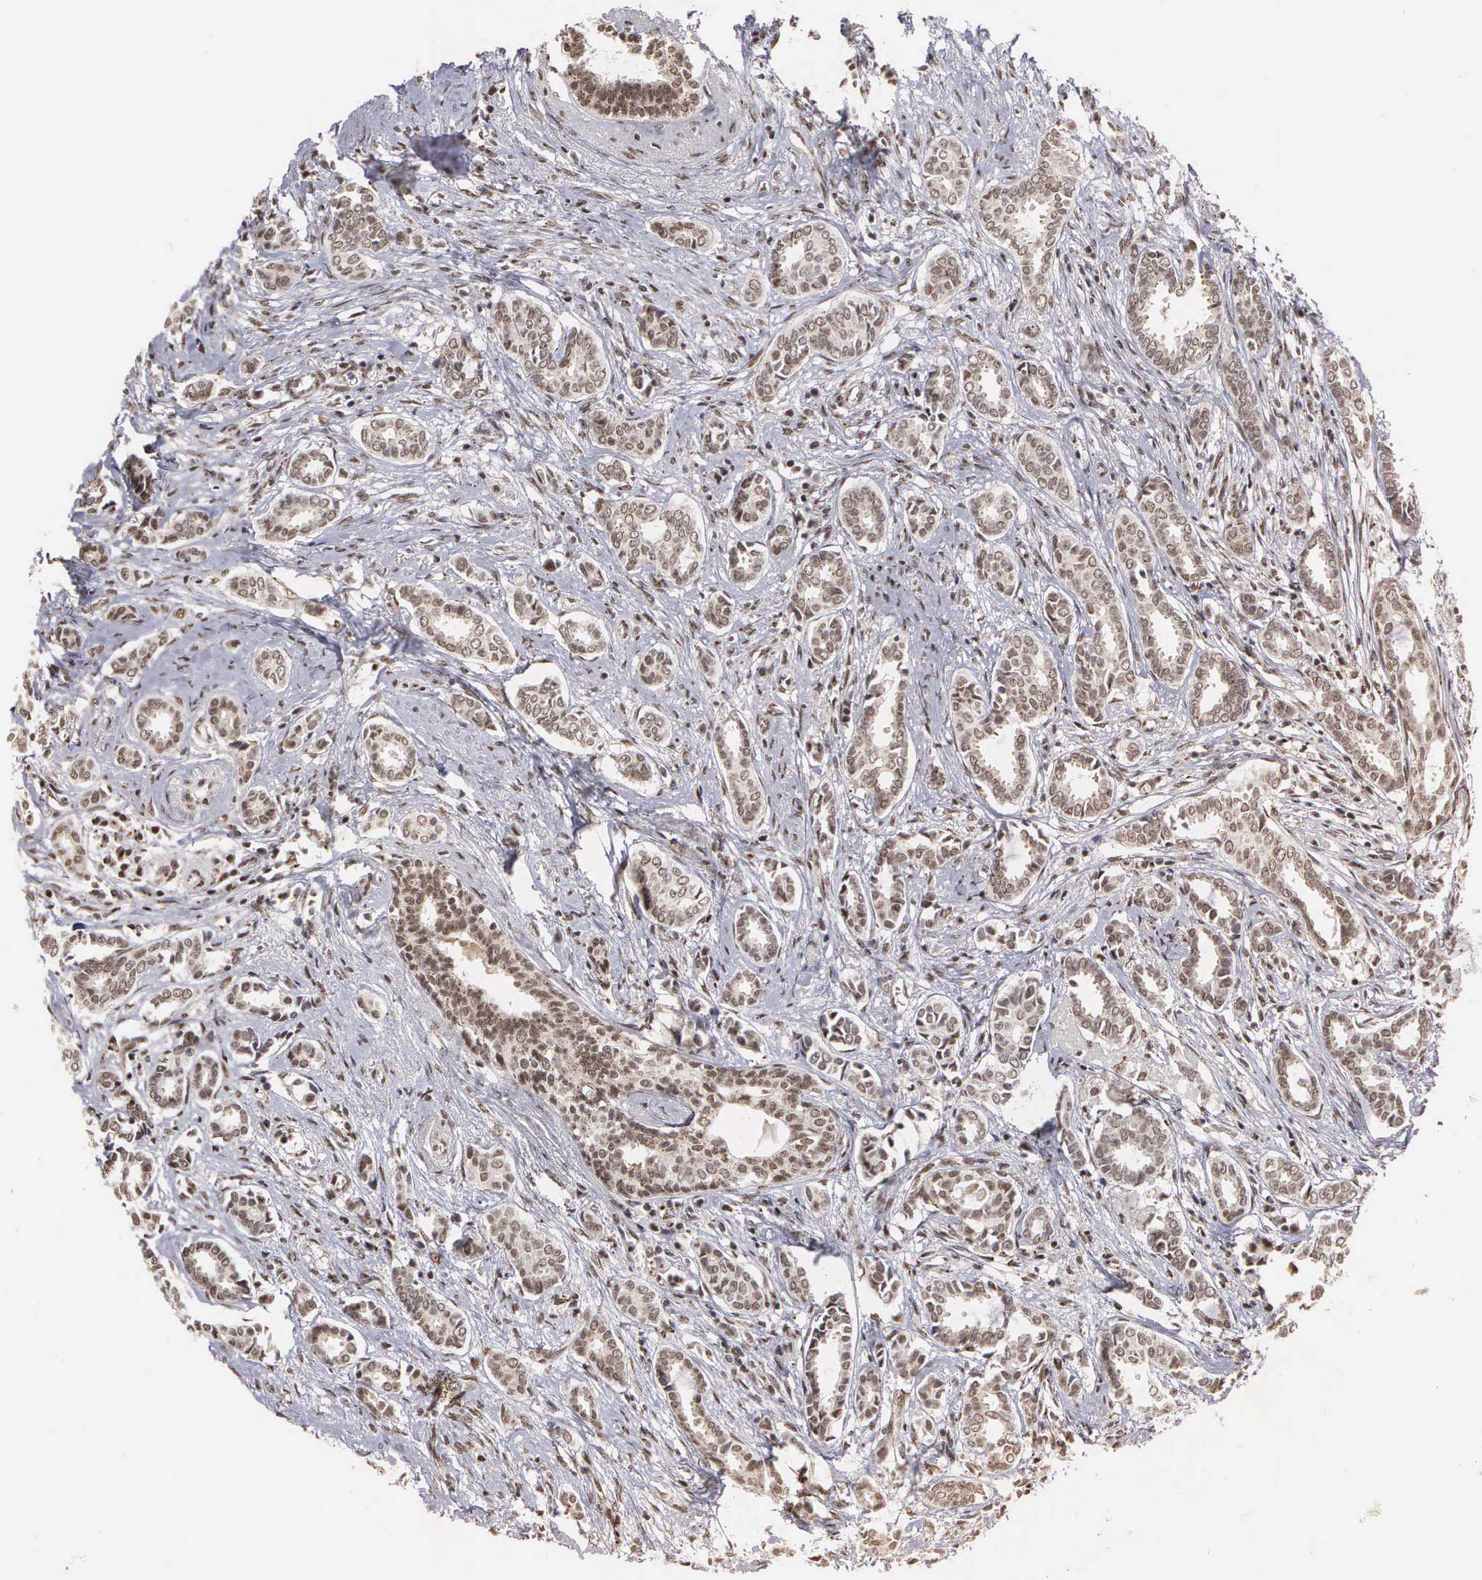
{"staining": {"intensity": "moderate", "quantity": "25%-75%", "location": "nuclear"}, "tissue": "breast cancer", "cell_type": "Tumor cells", "image_type": "cancer", "snomed": [{"axis": "morphology", "description": "Duct carcinoma"}, {"axis": "topography", "description": "Breast"}], "caption": "The histopathology image shows immunohistochemical staining of breast cancer (infiltrating ductal carcinoma). There is moderate nuclear staining is seen in approximately 25%-75% of tumor cells.", "gene": "GTF2A1", "patient": {"sex": "female", "age": 50}}